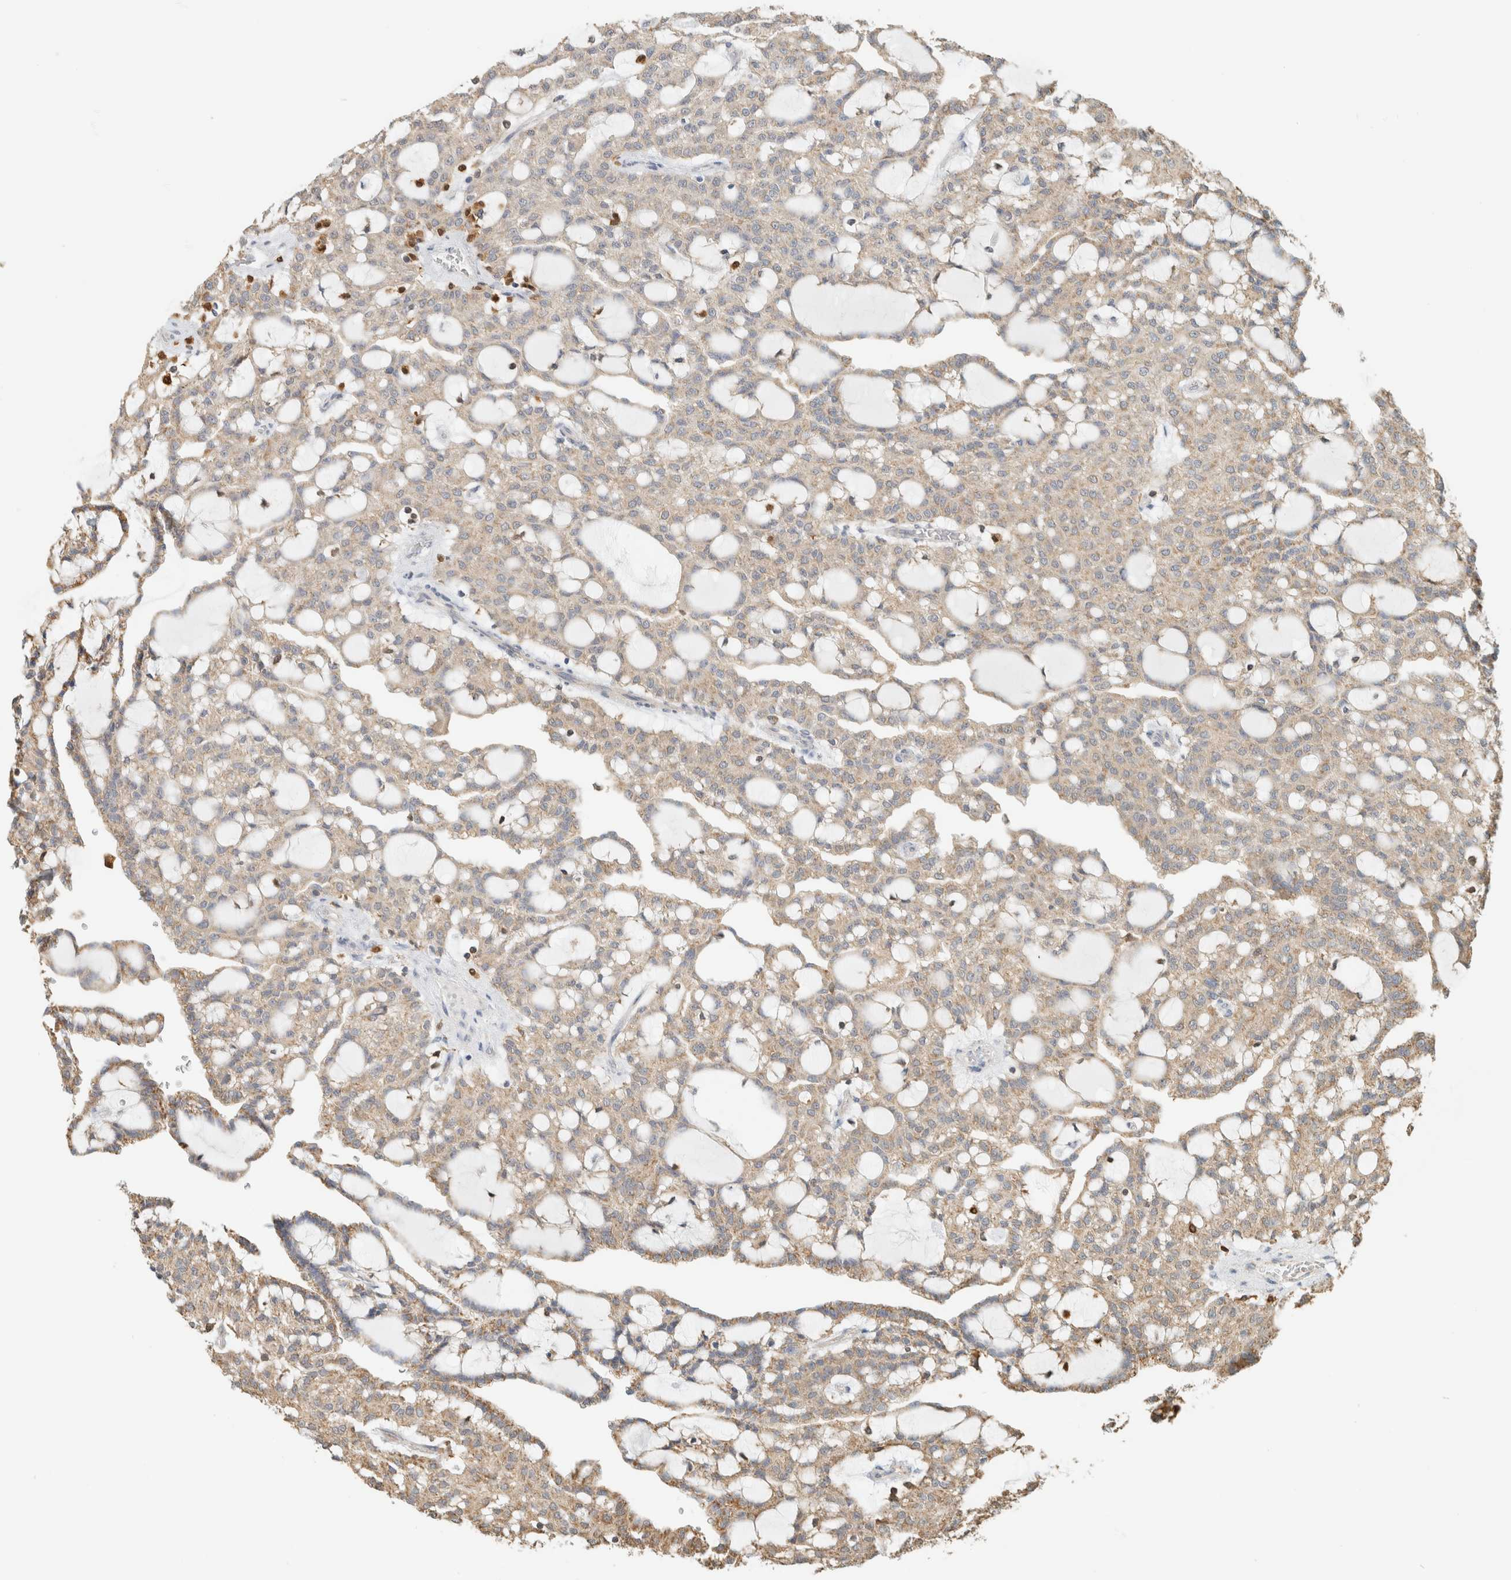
{"staining": {"intensity": "weak", "quantity": ">75%", "location": "cytoplasmic/membranous"}, "tissue": "renal cancer", "cell_type": "Tumor cells", "image_type": "cancer", "snomed": [{"axis": "morphology", "description": "Adenocarcinoma, NOS"}, {"axis": "topography", "description": "Kidney"}], "caption": "This is a photomicrograph of immunohistochemistry (IHC) staining of renal cancer (adenocarcinoma), which shows weak positivity in the cytoplasmic/membranous of tumor cells.", "gene": "CAPG", "patient": {"sex": "male", "age": 63}}